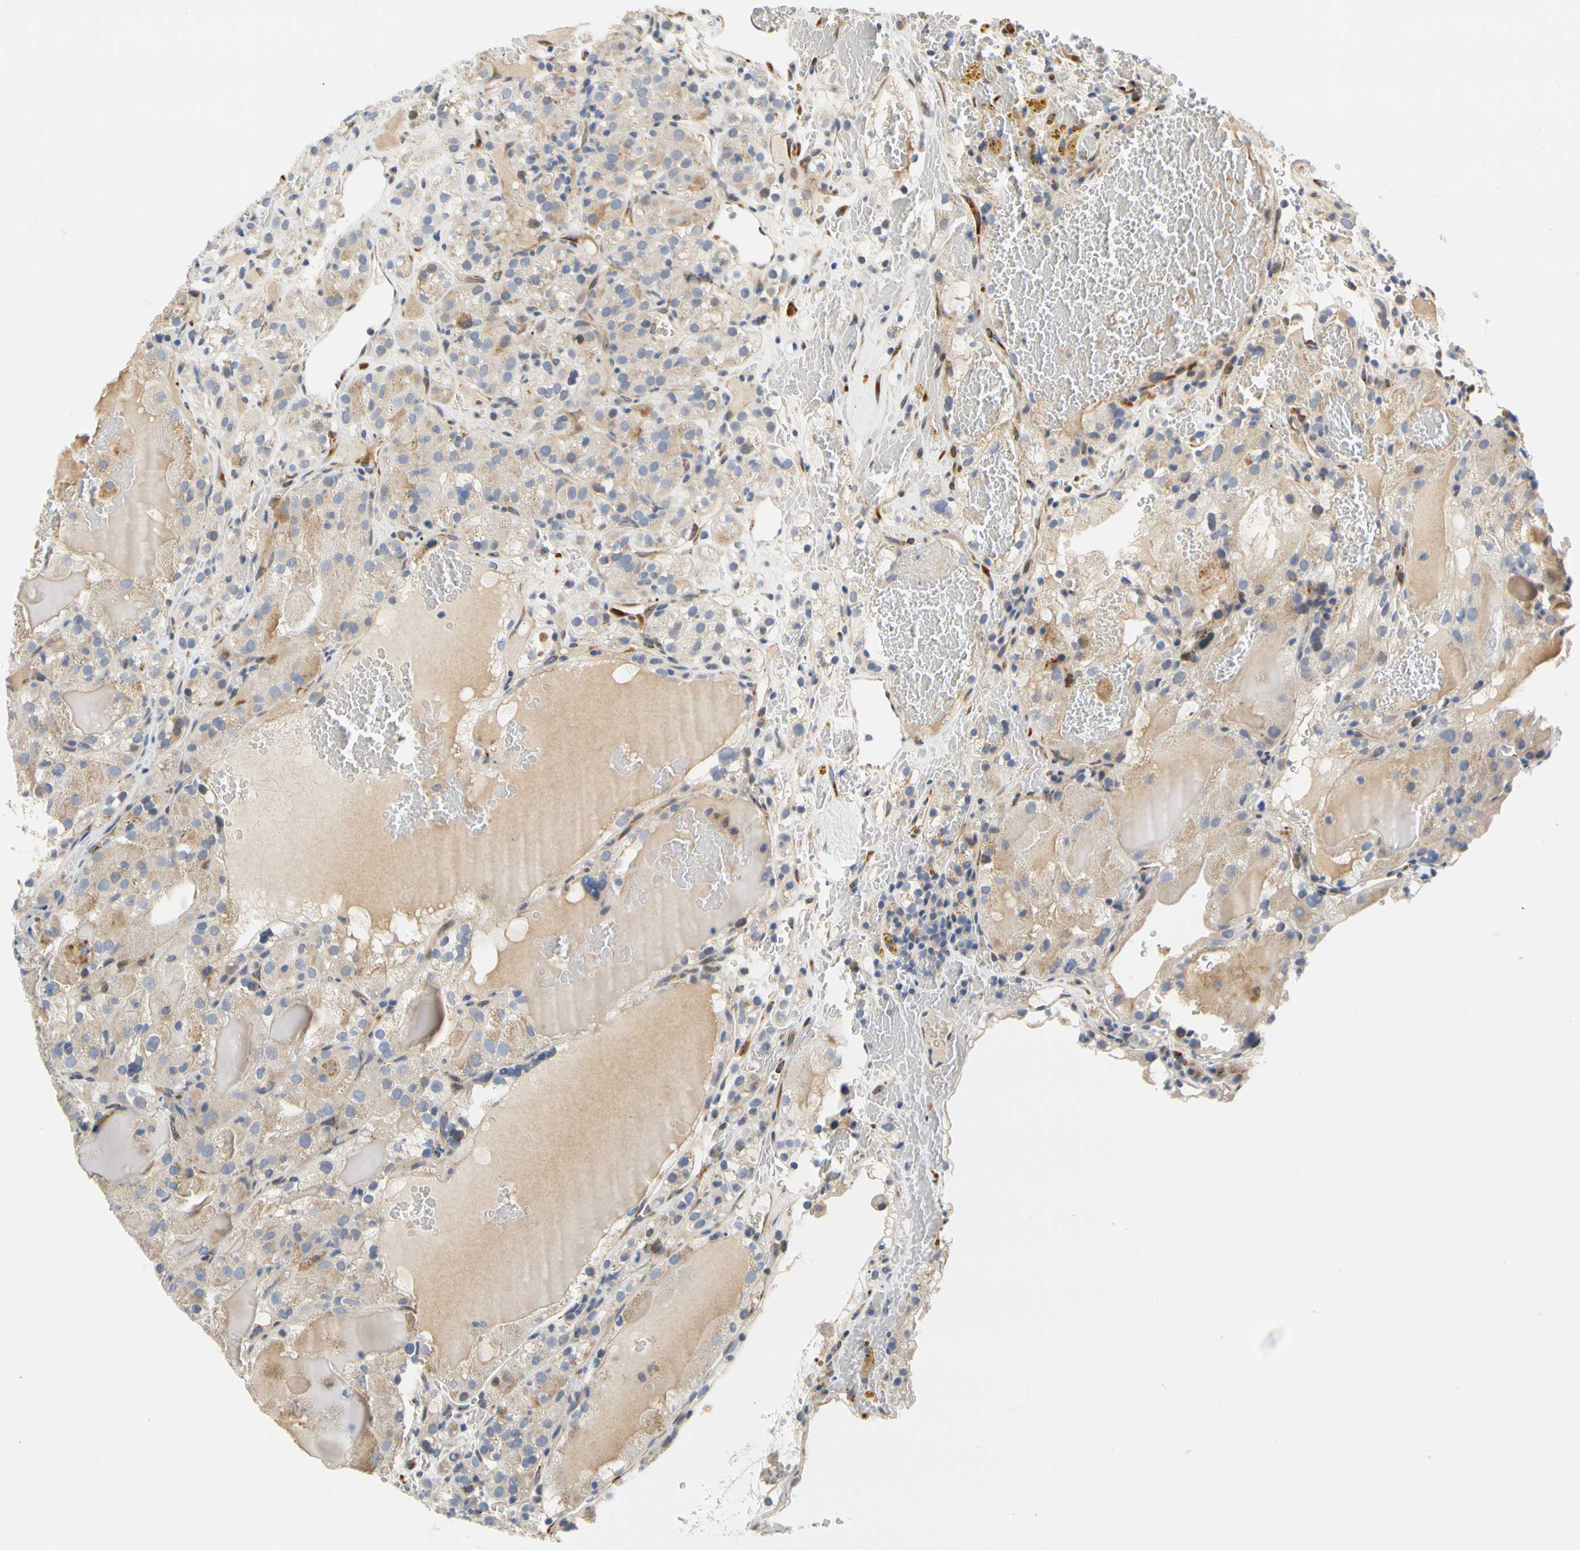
{"staining": {"intensity": "negative", "quantity": "none", "location": "none"}, "tissue": "renal cancer", "cell_type": "Tumor cells", "image_type": "cancer", "snomed": [{"axis": "morphology", "description": "Normal tissue, NOS"}, {"axis": "morphology", "description": "Adenocarcinoma, NOS"}, {"axis": "topography", "description": "Kidney"}], "caption": "IHC micrograph of neoplastic tissue: adenocarcinoma (renal) stained with DAB (3,3'-diaminobenzidine) exhibits no significant protein expression in tumor cells.", "gene": "ZNF236", "patient": {"sex": "male", "age": 61}}